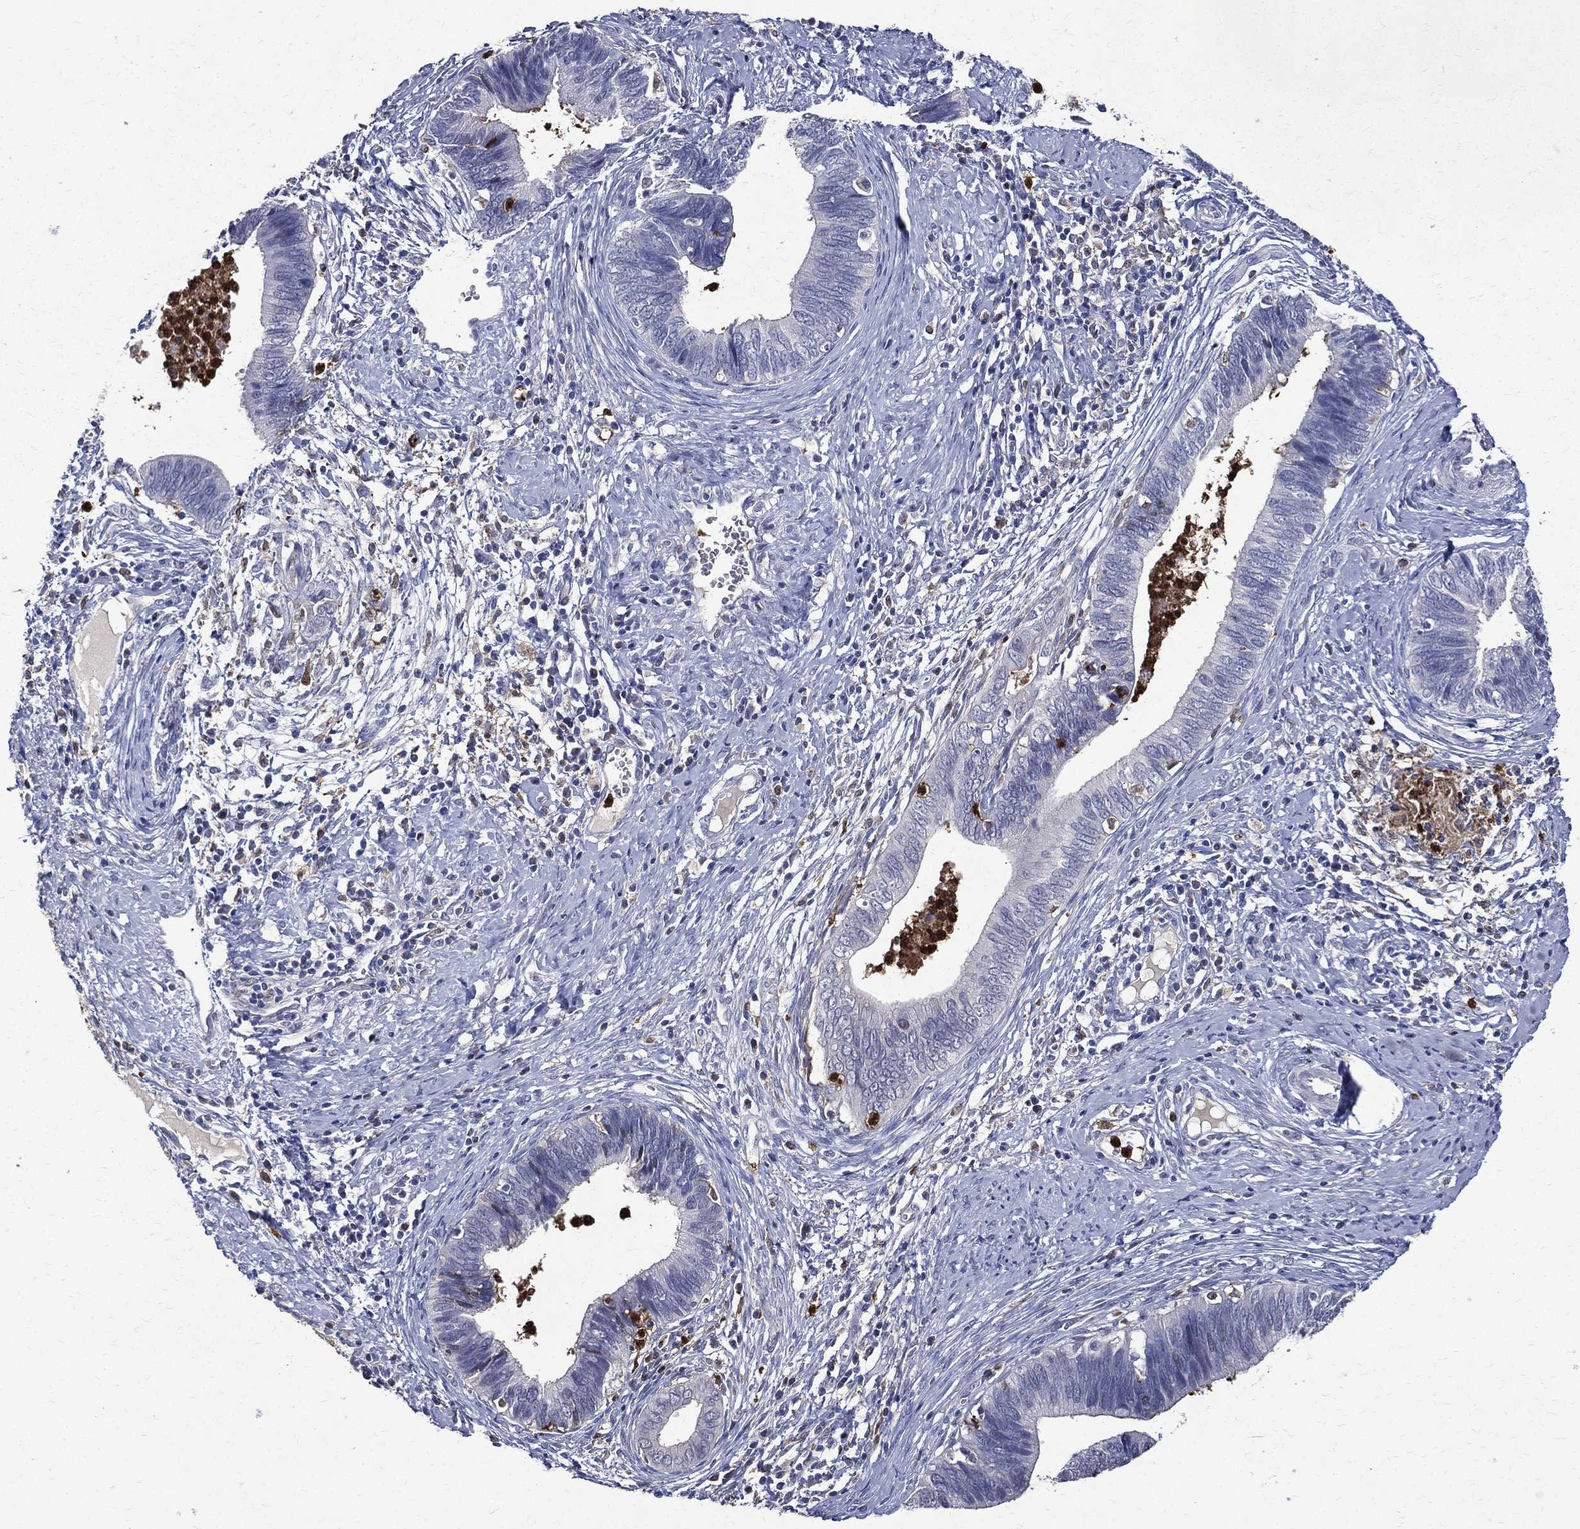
{"staining": {"intensity": "negative", "quantity": "none", "location": "none"}, "tissue": "cervical cancer", "cell_type": "Tumor cells", "image_type": "cancer", "snomed": [{"axis": "morphology", "description": "Adenocarcinoma, NOS"}, {"axis": "topography", "description": "Cervix"}], "caption": "A high-resolution histopathology image shows immunohistochemistry staining of cervical adenocarcinoma, which shows no significant positivity in tumor cells. (DAB IHC visualized using brightfield microscopy, high magnification).", "gene": "GPR171", "patient": {"sex": "female", "age": 42}}